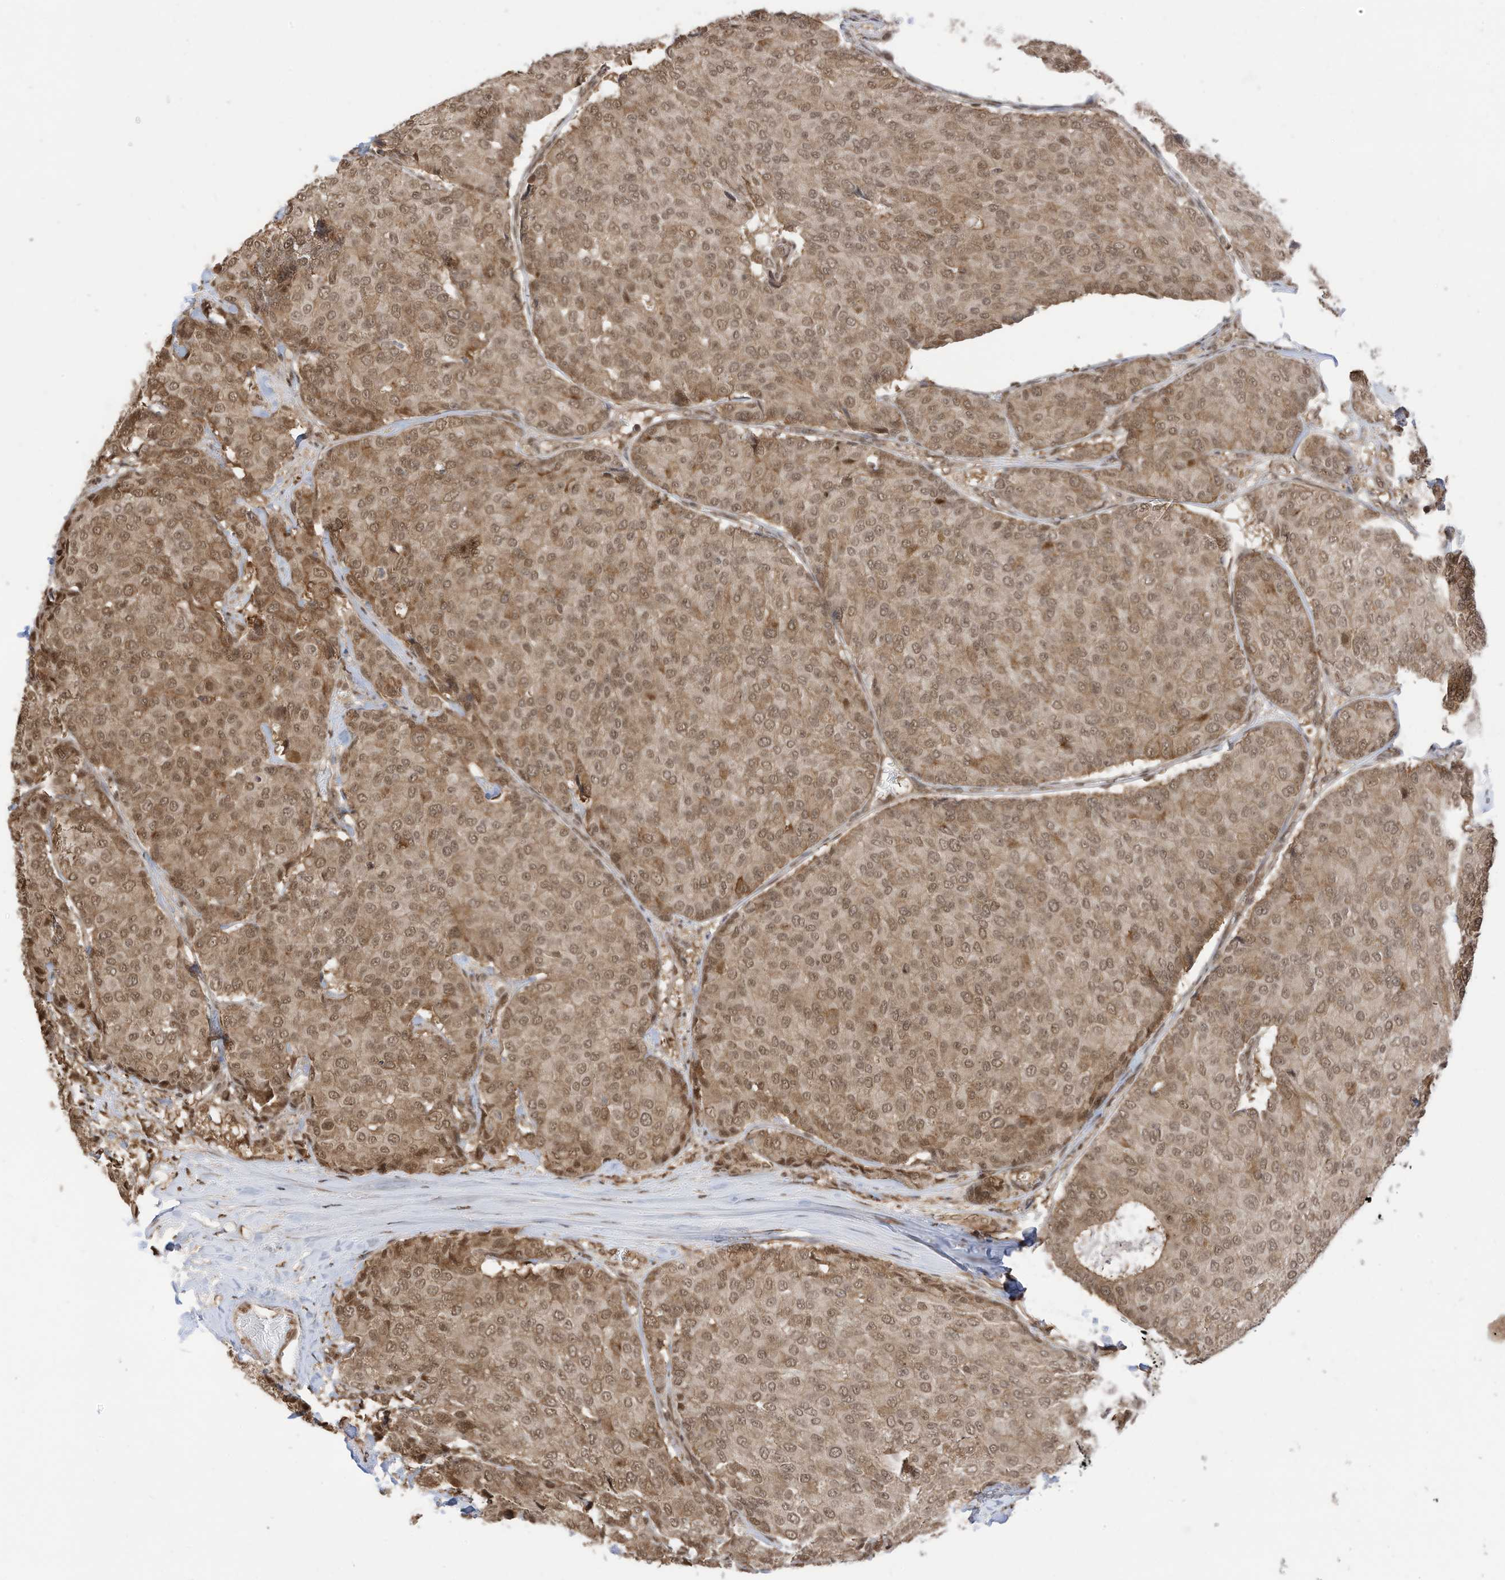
{"staining": {"intensity": "moderate", "quantity": ">75%", "location": "cytoplasmic/membranous,nuclear"}, "tissue": "breast cancer", "cell_type": "Tumor cells", "image_type": "cancer", "snomed": [{"axis": "morphology", "description": "Duct carcinoma"}, {"axis": "topography", "description": "Breast"}], "caption": "Approximately >75% of tumor cells in invasive ductal carcinoma (breast) display moderate cytoplasmic/membranous and nuclear protein expression as visualized by brown immunohistochemical staining.", "gene": "ZNF195", "patient": {"sex": "female", "age": 75}}